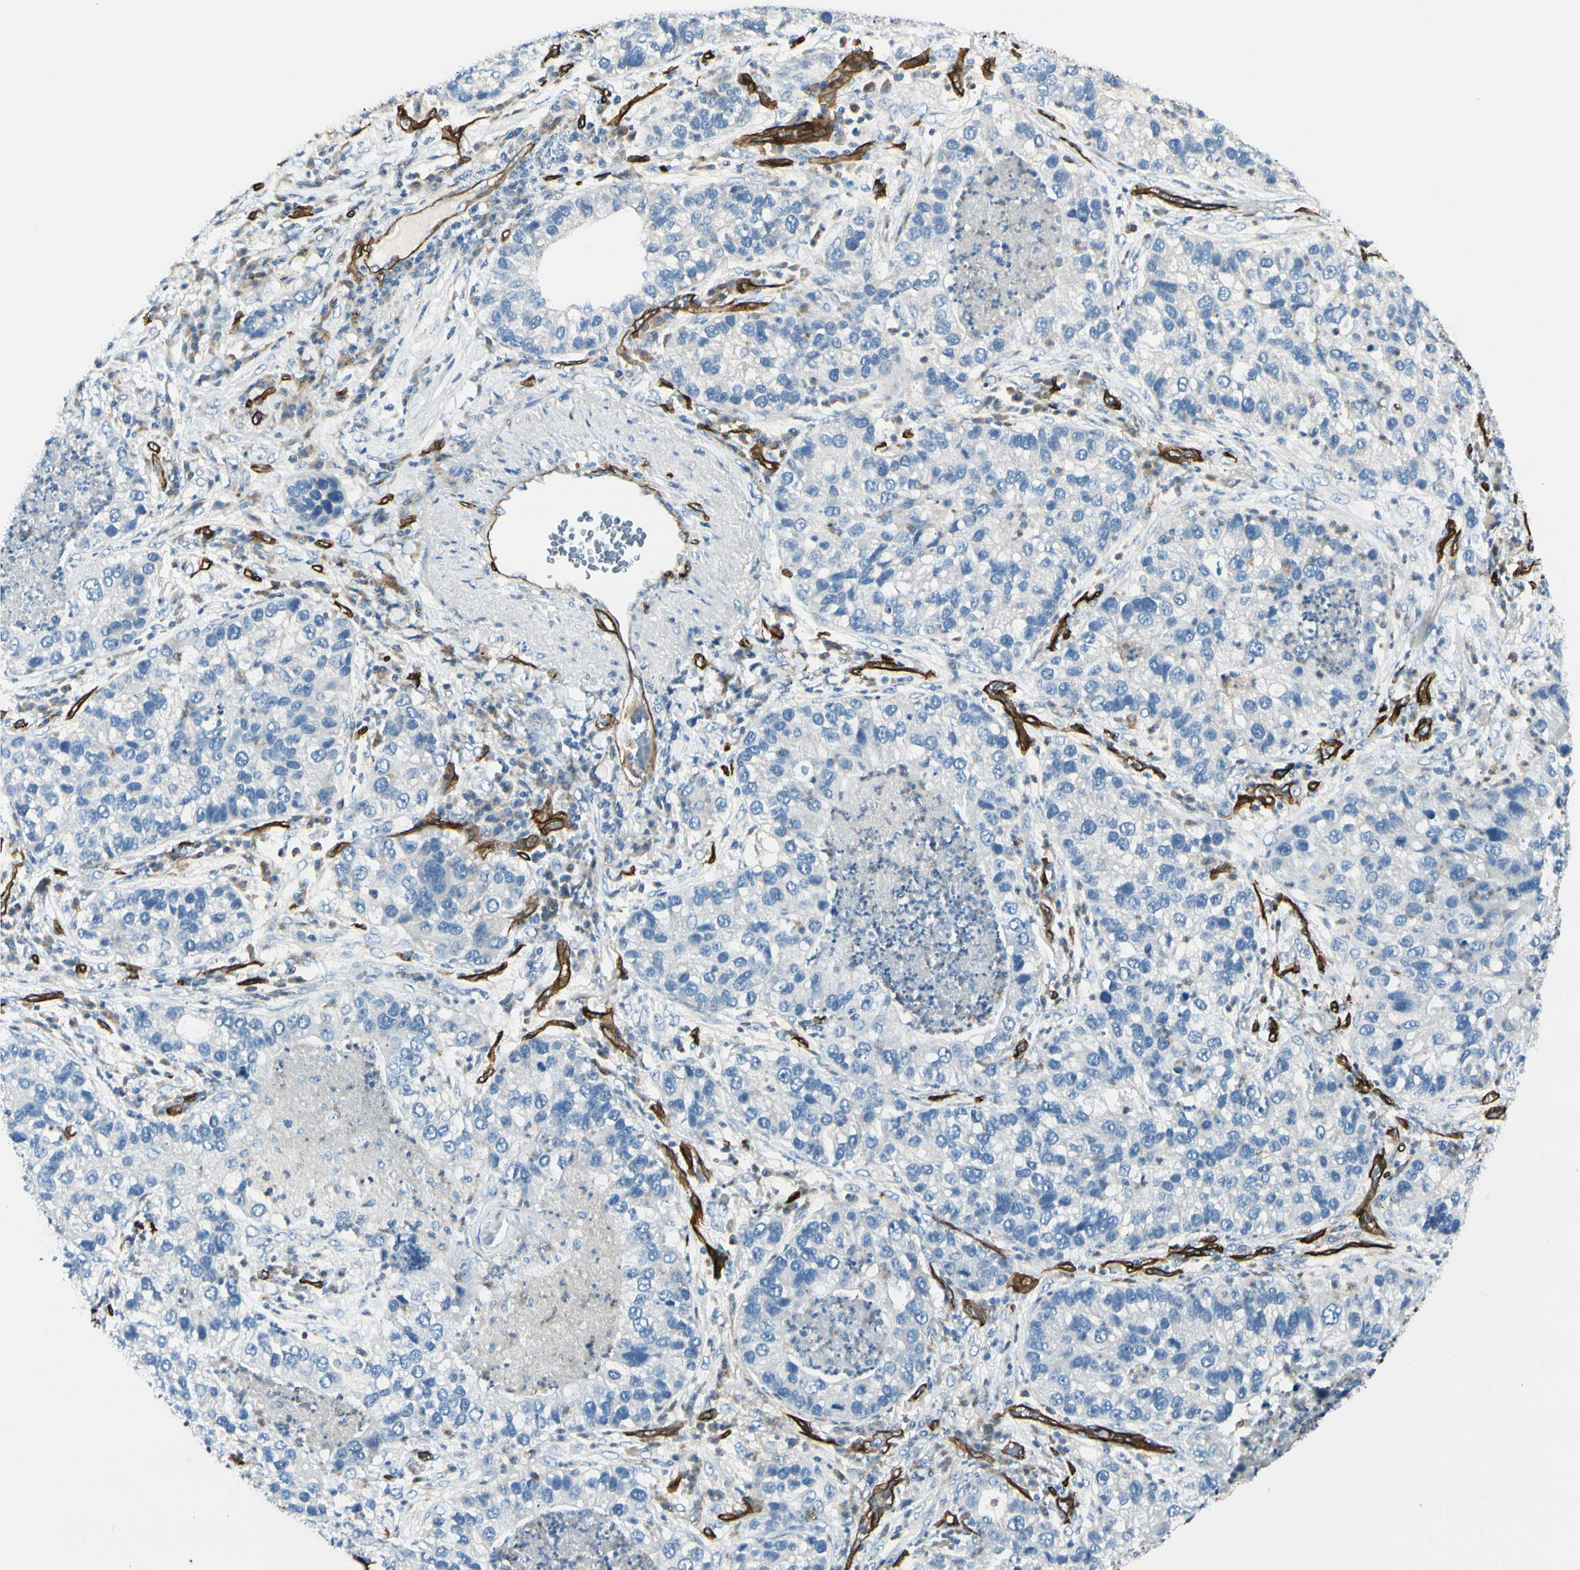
{"staining": {"intensity": "negative", "quantity": "none", "location": "none"}, "tissue": "lung cancer", "cell_type": "Tumor cells", "image_type": "cancer", "snomed": [{"axis": "morphology", "description": "Normal tissue, NOS"}, {"axis": "morphology", "description": "Adenocarcinoma, NOS"}, {"axis": "topography", "description": "Bronchus"}, {"axis": "topography", "description": "Lung"}], "caption": "The micrograph displays no staining of tumor cells in lung cancer (adenocarcinoma).", "gene": "CD93", "patient": {"sex": "male", "age": 54}}